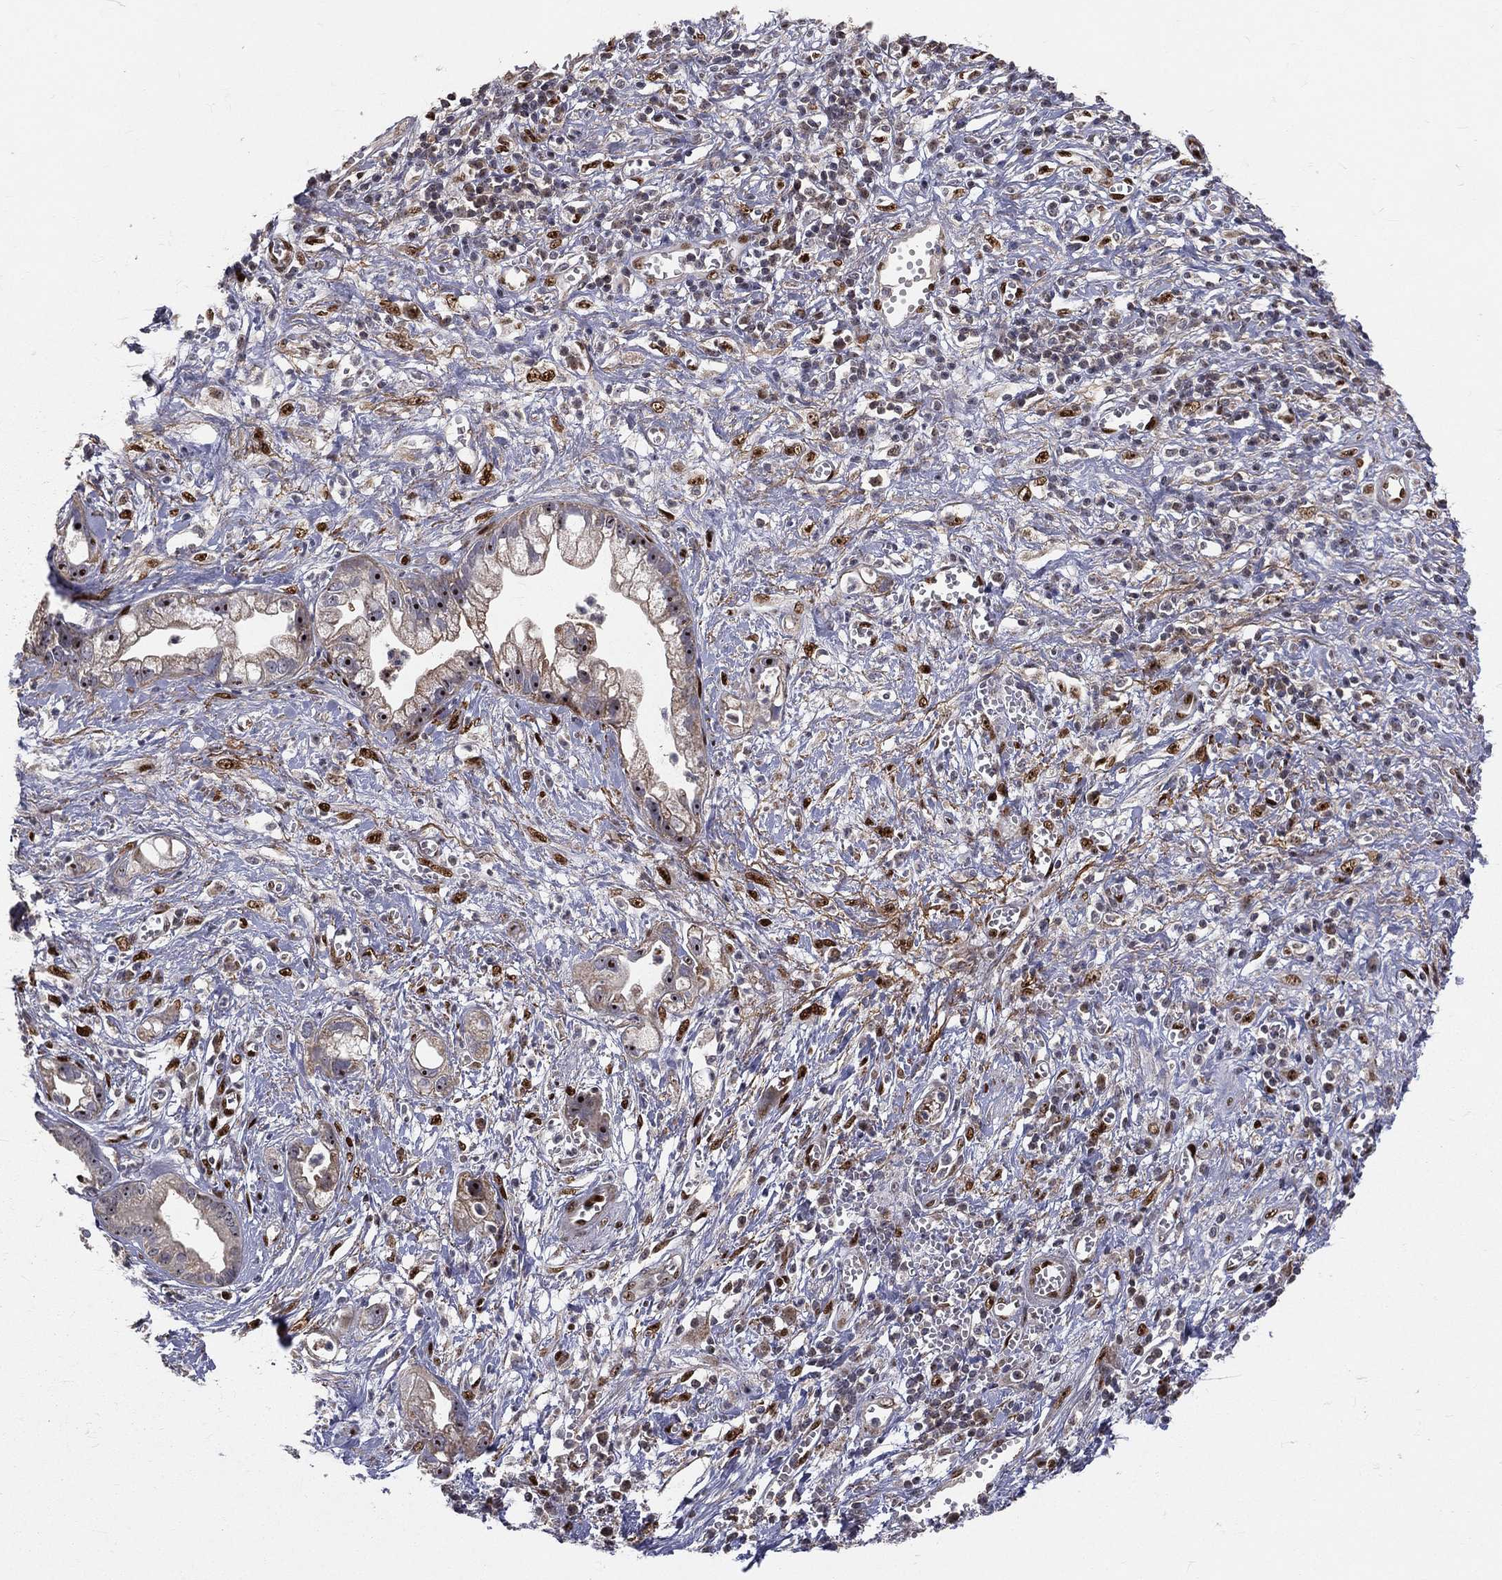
{"staining": {"intensity": "moderate", "quantity": "<25%", "location": "cytoplasmic/membranous,nuclear"}, "tissue": "pancreatic cancer", "cell_type": "Tumor cells", "image_type": "cancer", "snomed": [{"axis": "morphology", "description": "Adenocarcinoma, NOS"}, {"axis": "topography", "description": "Pancreas"}], "caption": "Tumor cells show low levels of moderate cytoplasmic/membranous and nuclear positivity in approximately <25% of cells in pancreatic cancer. (IHC, brightfield microscopy, high magnification).", "gene": "ZEB1", "patient": {"sex": "female", "age": 73}}